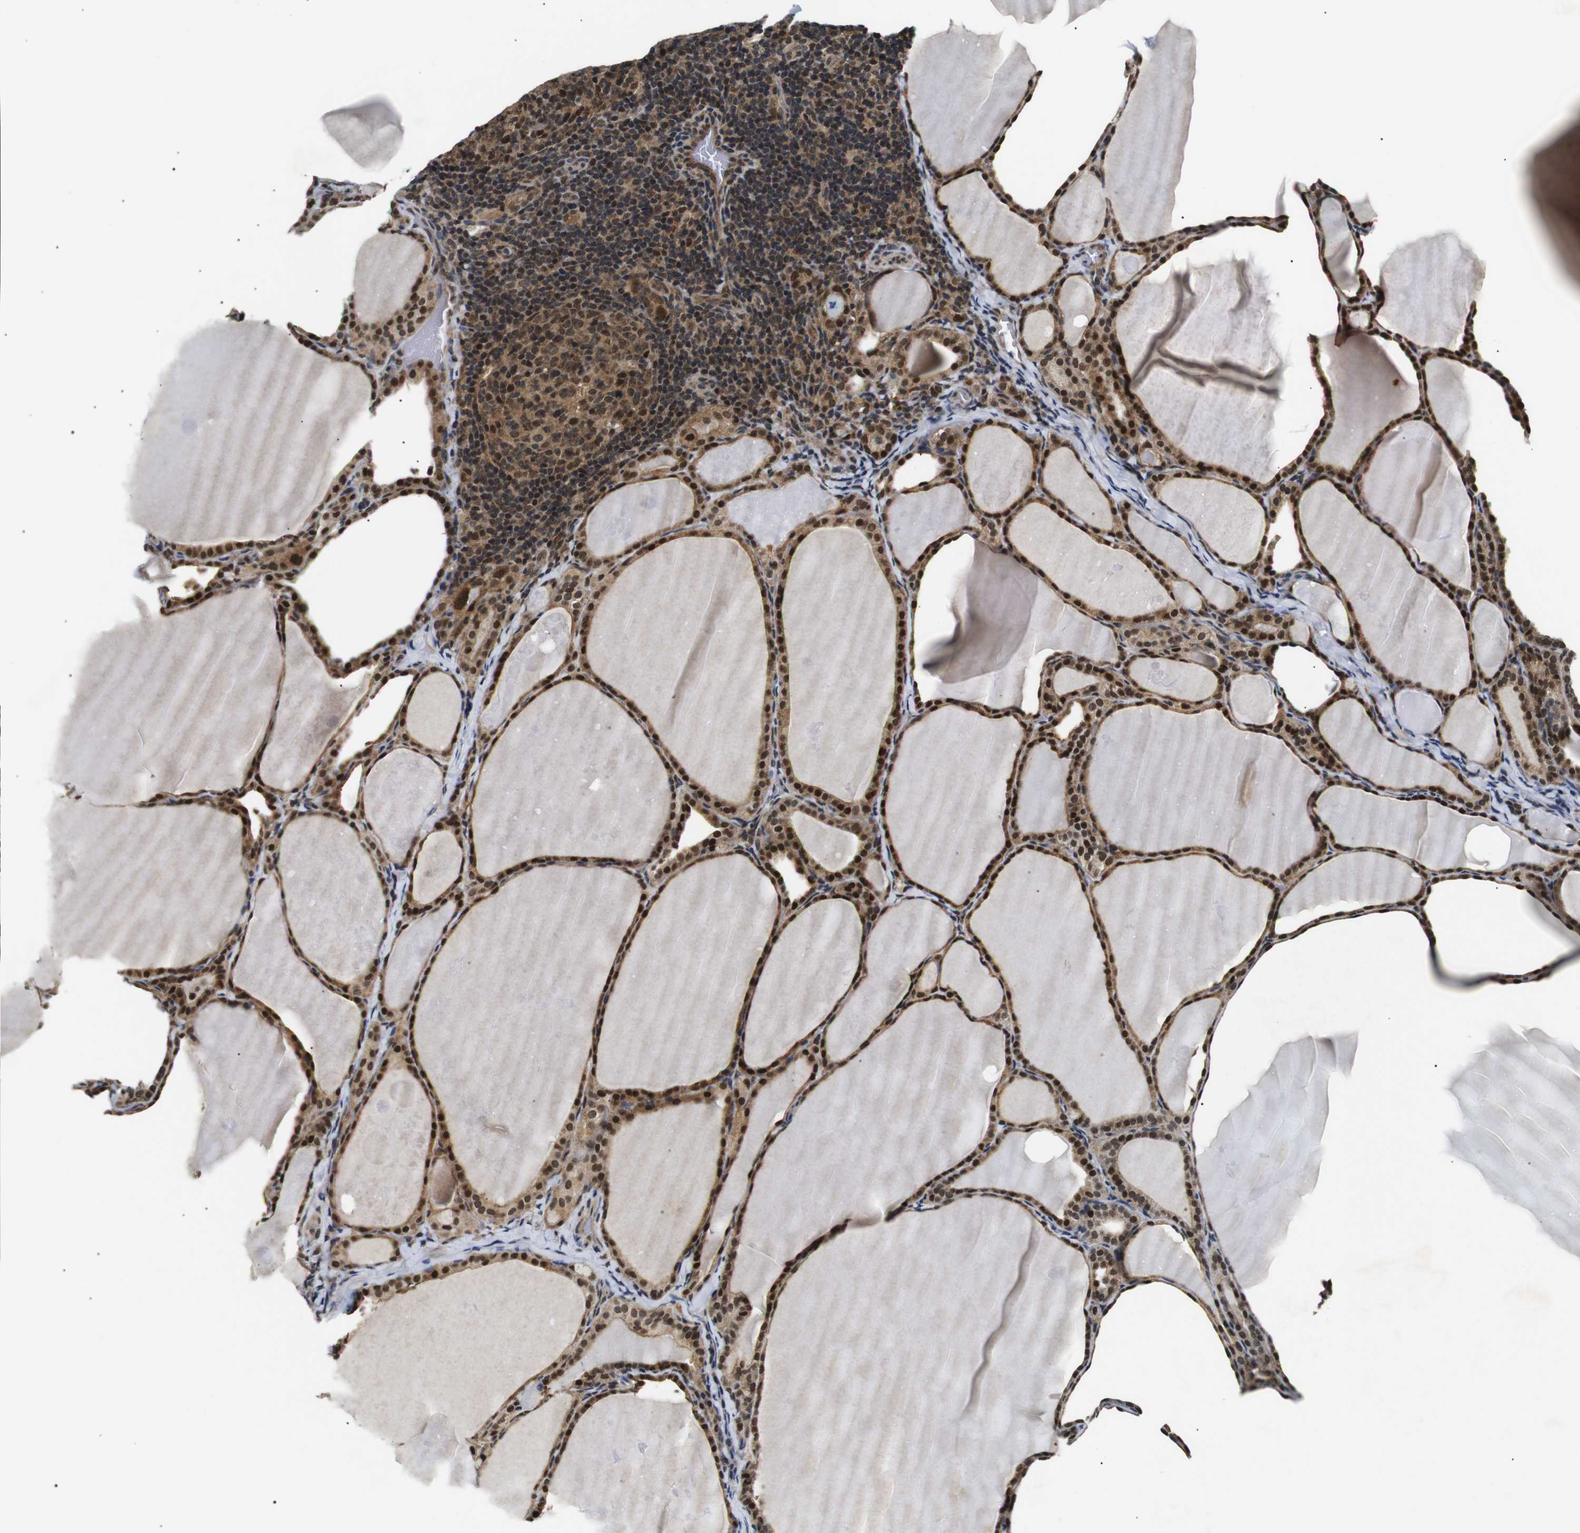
{"staining": {"intensity": "moderate", "quantity": ">75%", "location": "cytoplasmic/membranous,nuclear"}, "tissue": "thyroid cancer", "cell_type": "Tumor cells", "image_type": "cancer", "snomed": [{"axis": "morphology", "description": "Papillary adenocarcinoma, NOS"}, {"axis": "topography", "description": "Thyroid gland"}], "caption": "Protein staining shows moderate cytoplasmic/membranous and nuclear expression in about >75% of tumor cells in thyroid cancer (papillary adenocarcinoma).", "gene": "SKP1", "patient": {"sex": "female", "age": 42}}